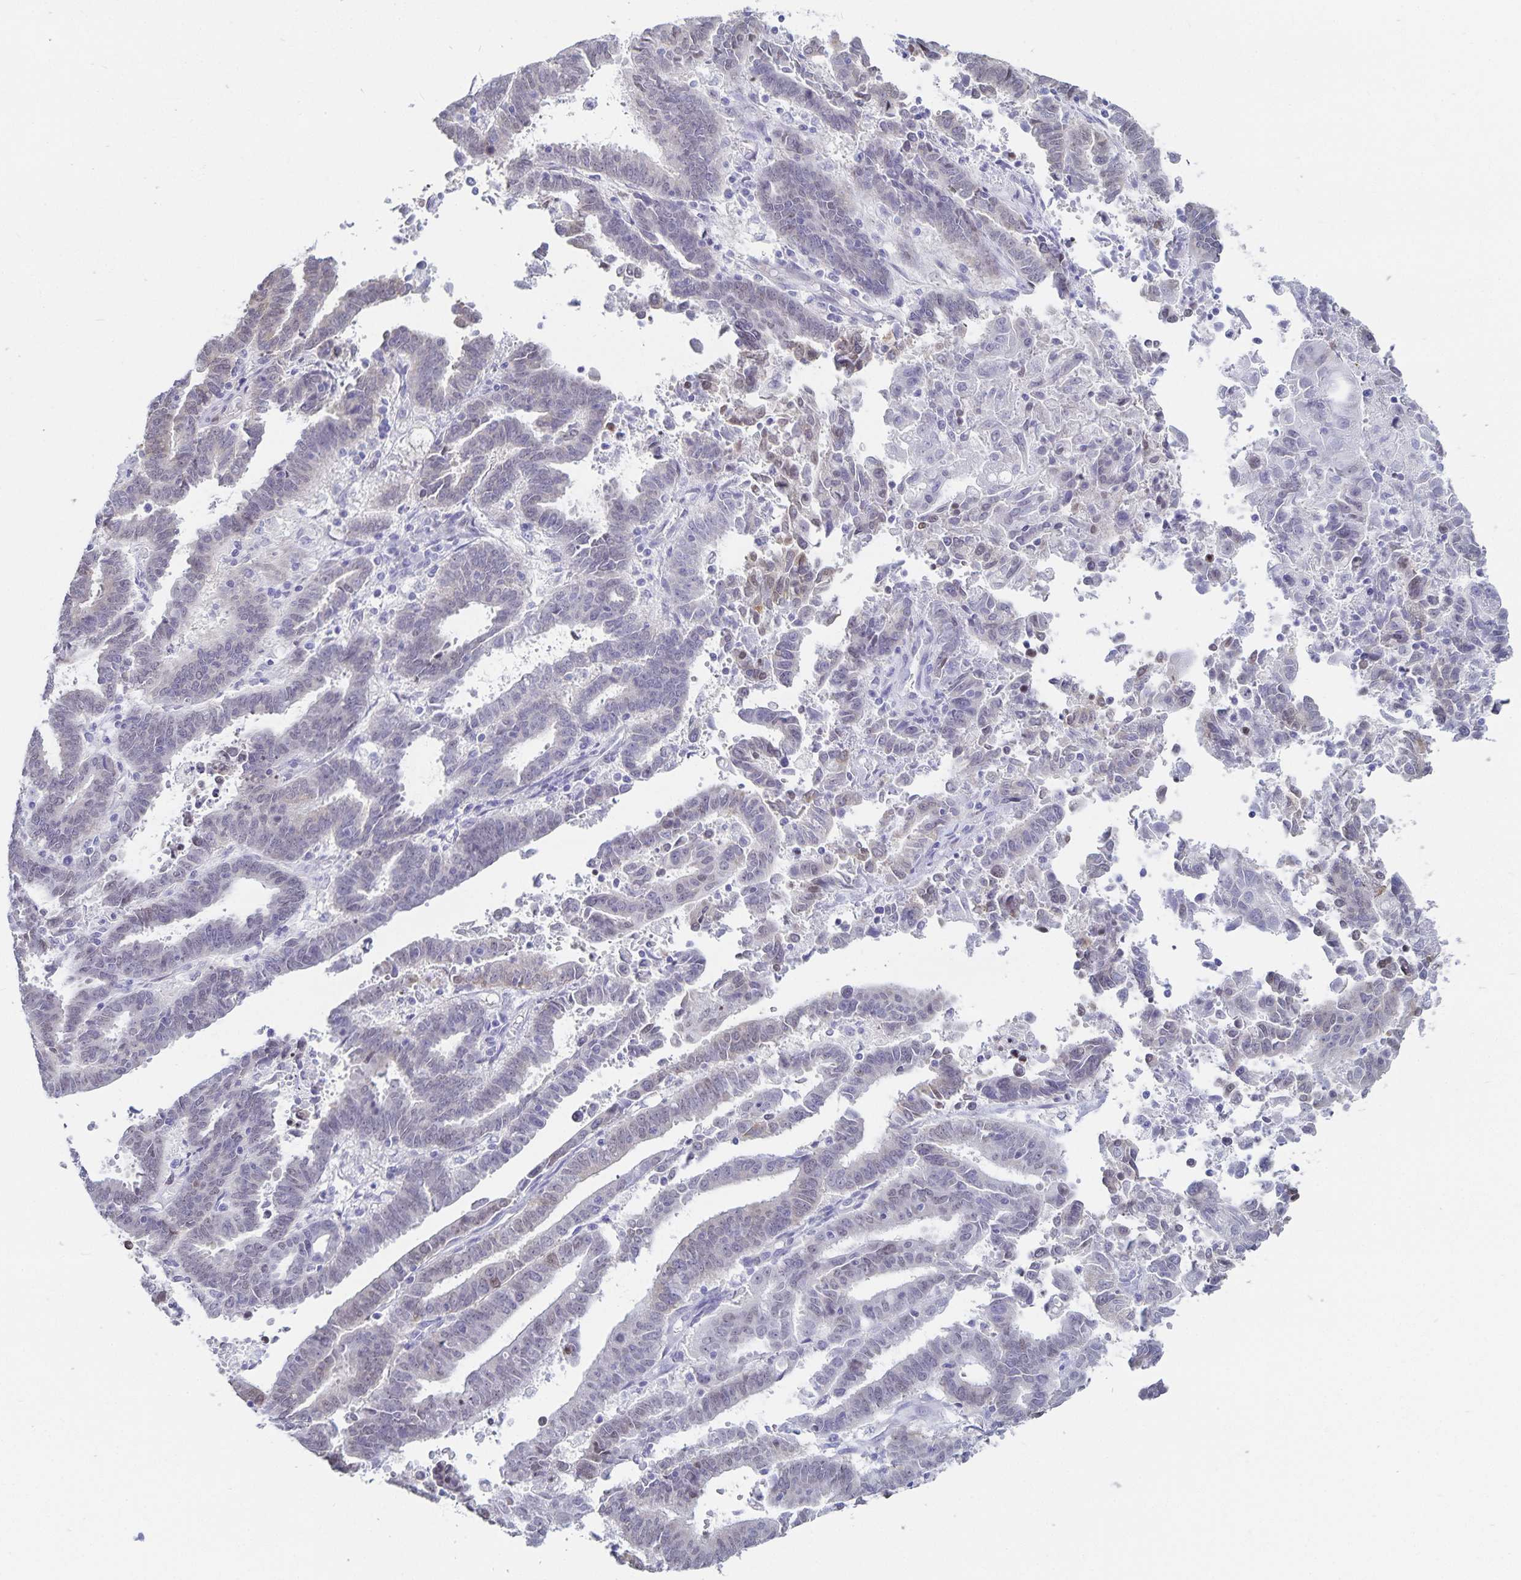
{"staining": {"intensity": "negative", "quantity": "none", "location": "none"}, "tissue": "endometrial cancer", "cell_type": "Tumor cells", "image_type": "cancer", "snomed": [{"axis": "morphology", "description": "Adenocarcinoma, NOS"}, {"axis": "topography", "description": "Uterus"}], "caption": "There is no significant expression in tumor cells of endometrial adenocarcinoma.", "gene": "HMGB3", "patient": {"sex": "female", "age": 83}}